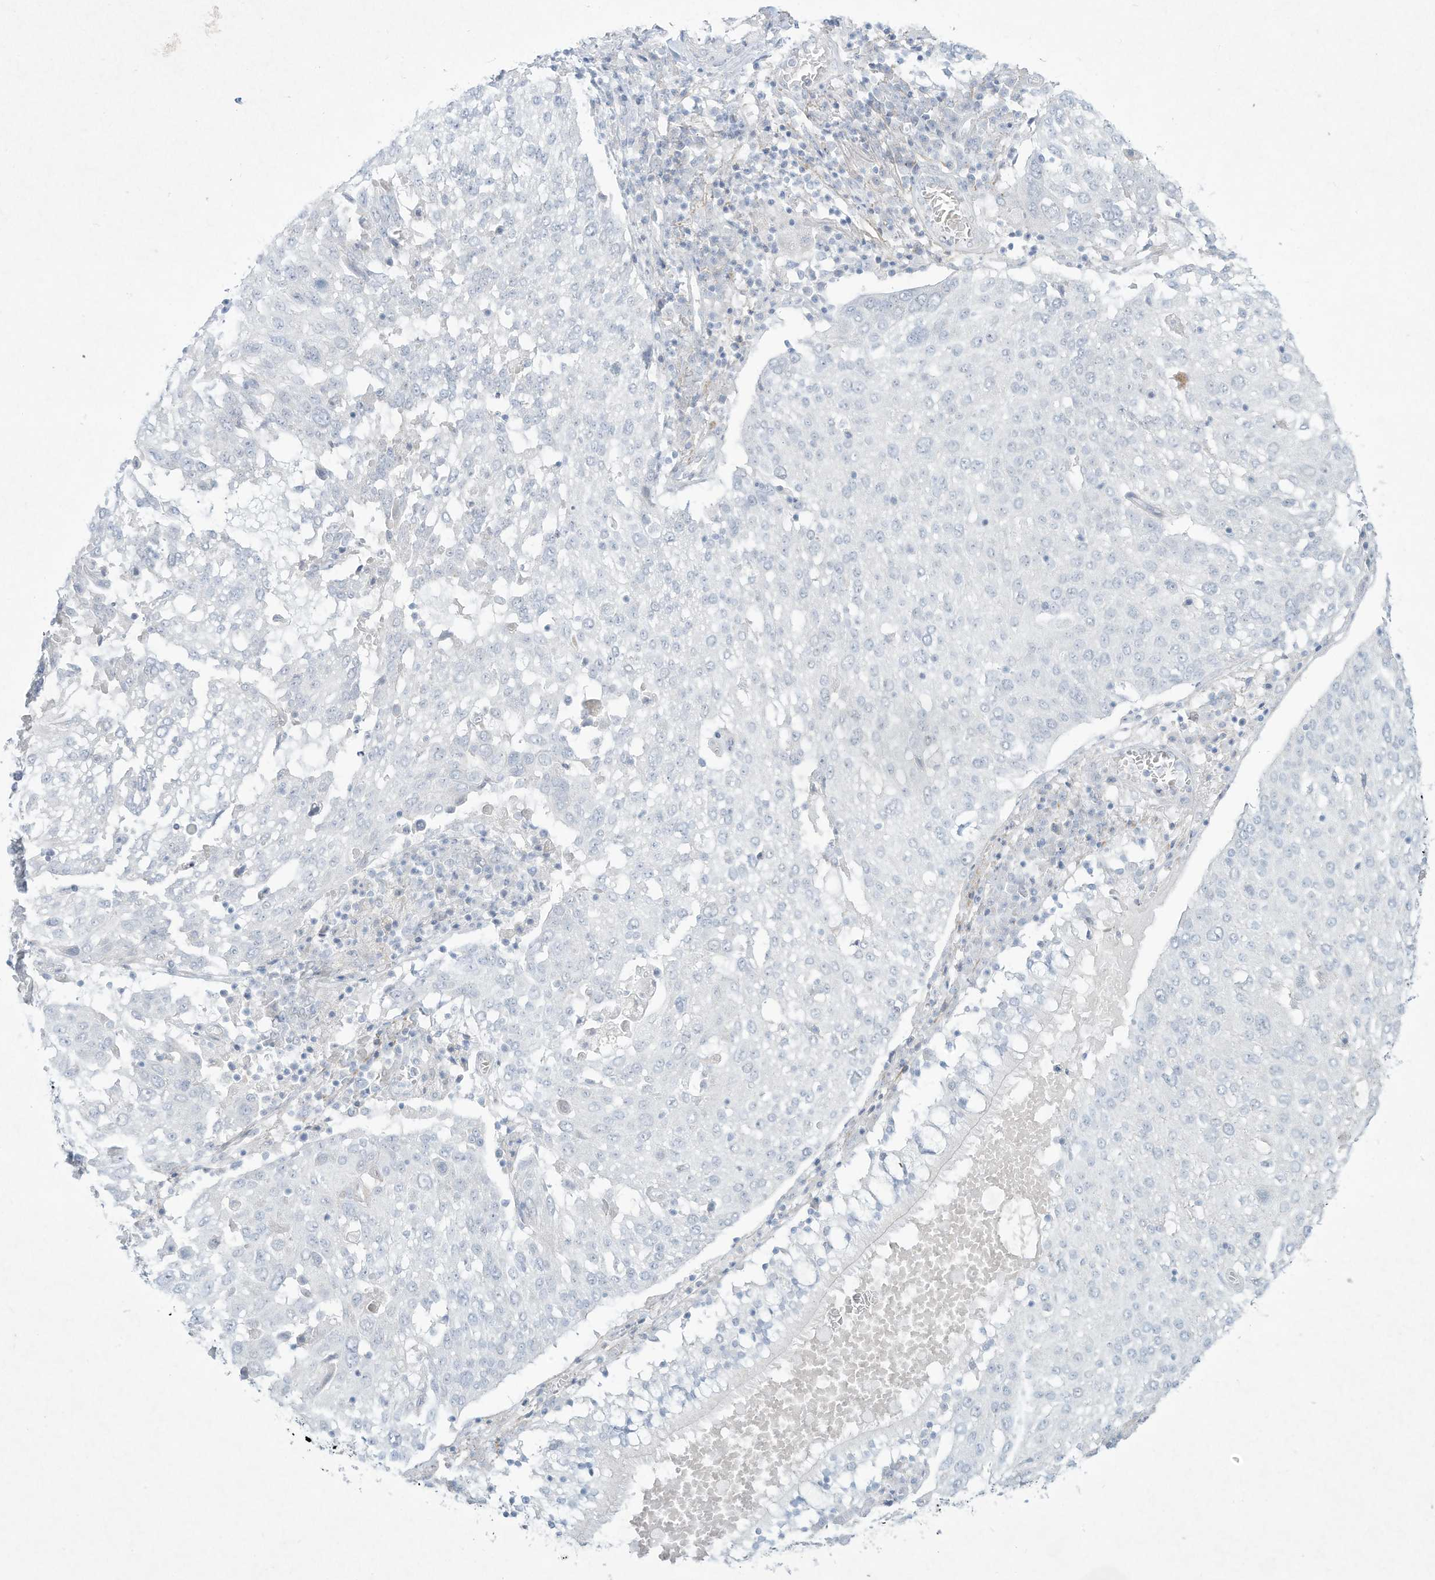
{"staining": {"intensity": "negative", "quantity": "none", "location": "none"}, "tissue": "lung cancer", "cell_type": "Tumor cells", "image_type": "cancer", "snomed": [{"axis": "morphology", "description": "Squamous cell carcinoma, NOS"}, {"axis": "topography", "description": "Lung"}], "caption": "Immunohistochemistry (IHC) micrograph of lung cancer stained for a protein (brown), which displays no positivity in tumor cells.", "gene": "PAX6", "patient": {"sex": "male", "age": 65}}